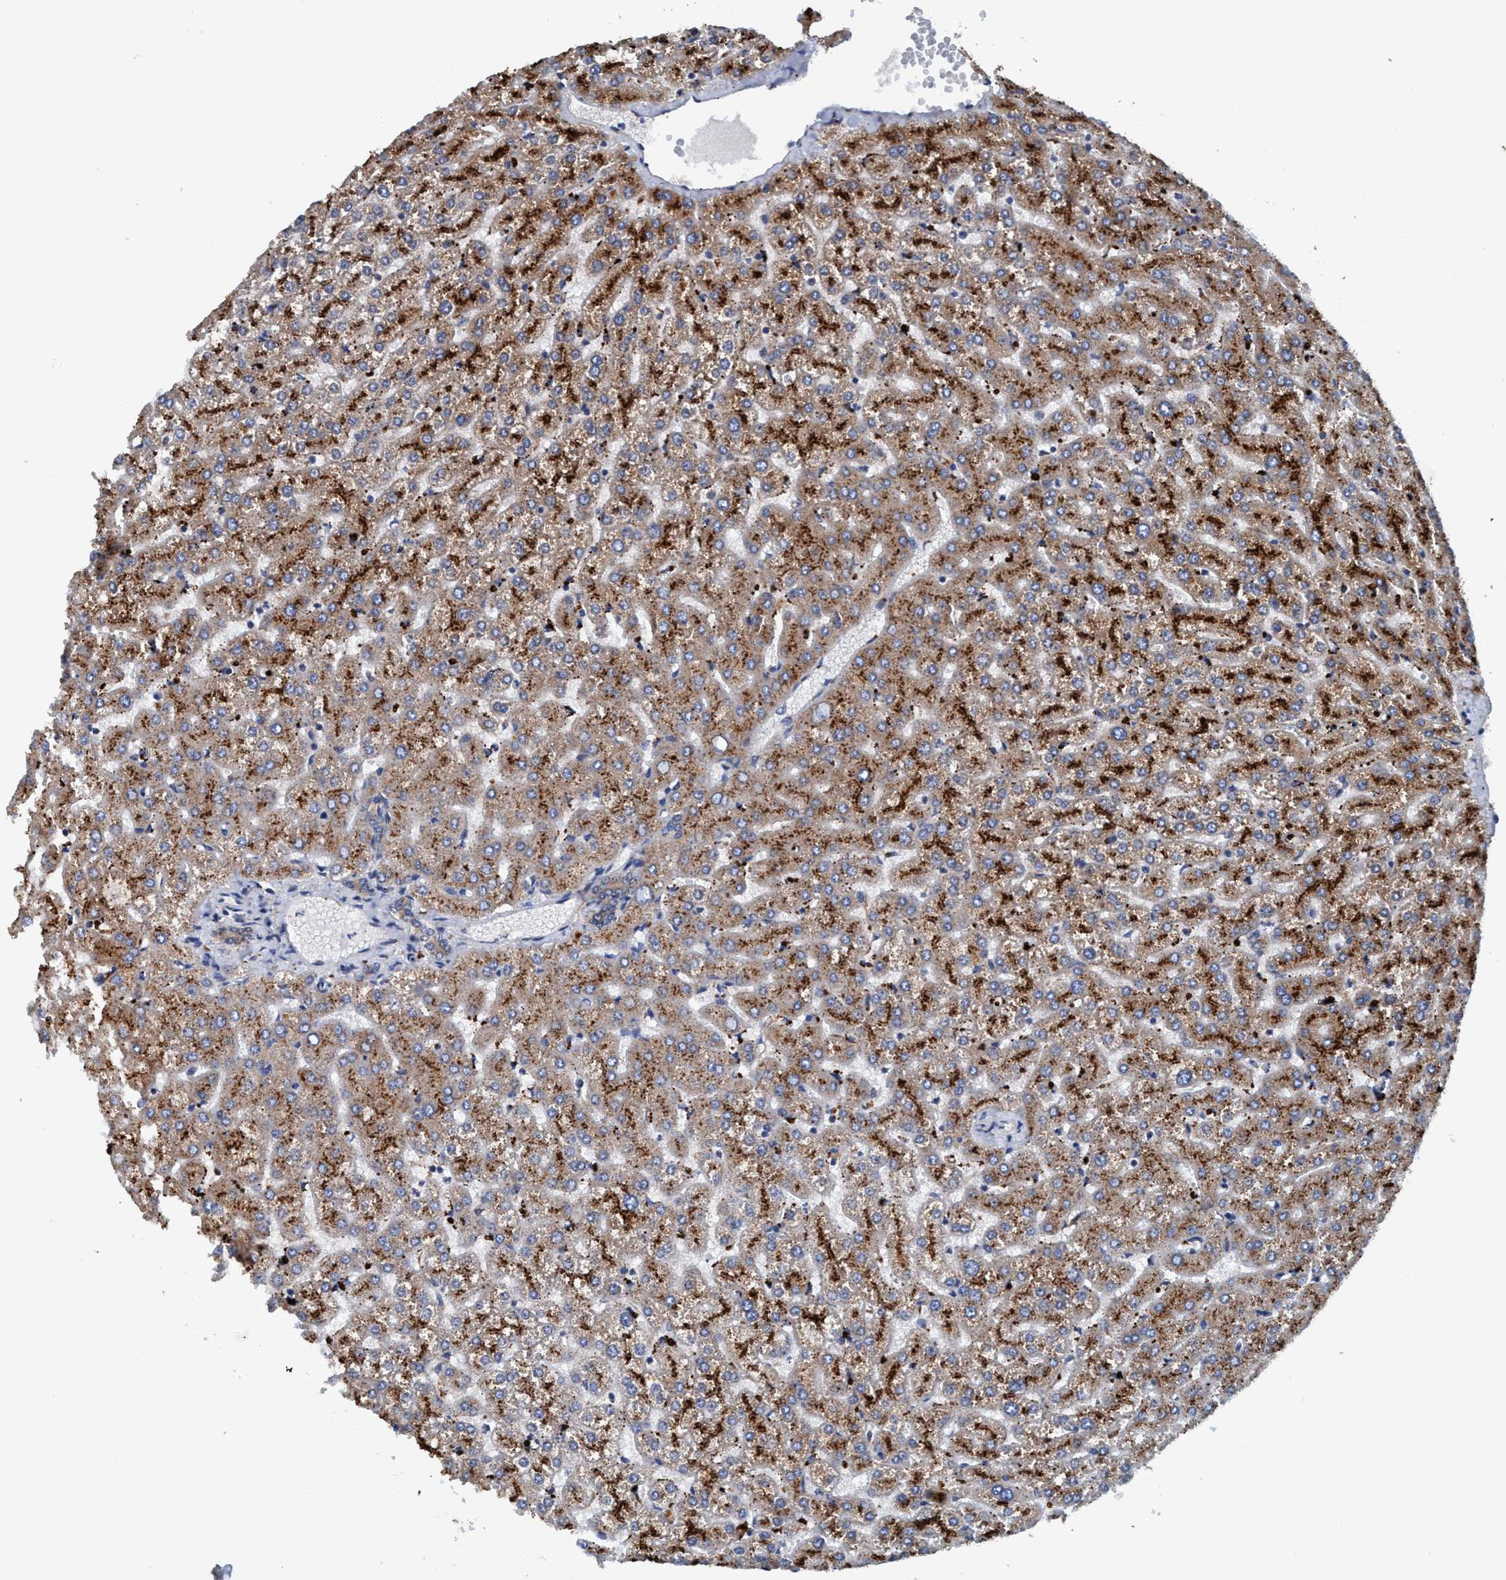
{"staining": {"intensity": "weak", "quantity": ">75%", "location": "cytoplasmic/membranous"}, "tissue": "liver", "cell_type": "Cholangiocytes", "image_type": "normal", "snomed": [{"axis": "morphology", "description": "Normal tissue, NOS"}, {"axis": "topography", "description": "Liver"}], "caption": "Liver stained with DAB (3,3'-diaminobenzidine) IHC shows low levels of weak cytoplasmic/membranous staining in about >75% of cholangiocytes. The staining was performed using DAB to visualize the protein expression in brown, while the nuclei were stained in blue with hematoxylin (Magnification: 20x).", "gene": "ENDOG", "patient": {"sex": "female", "age": 32}}